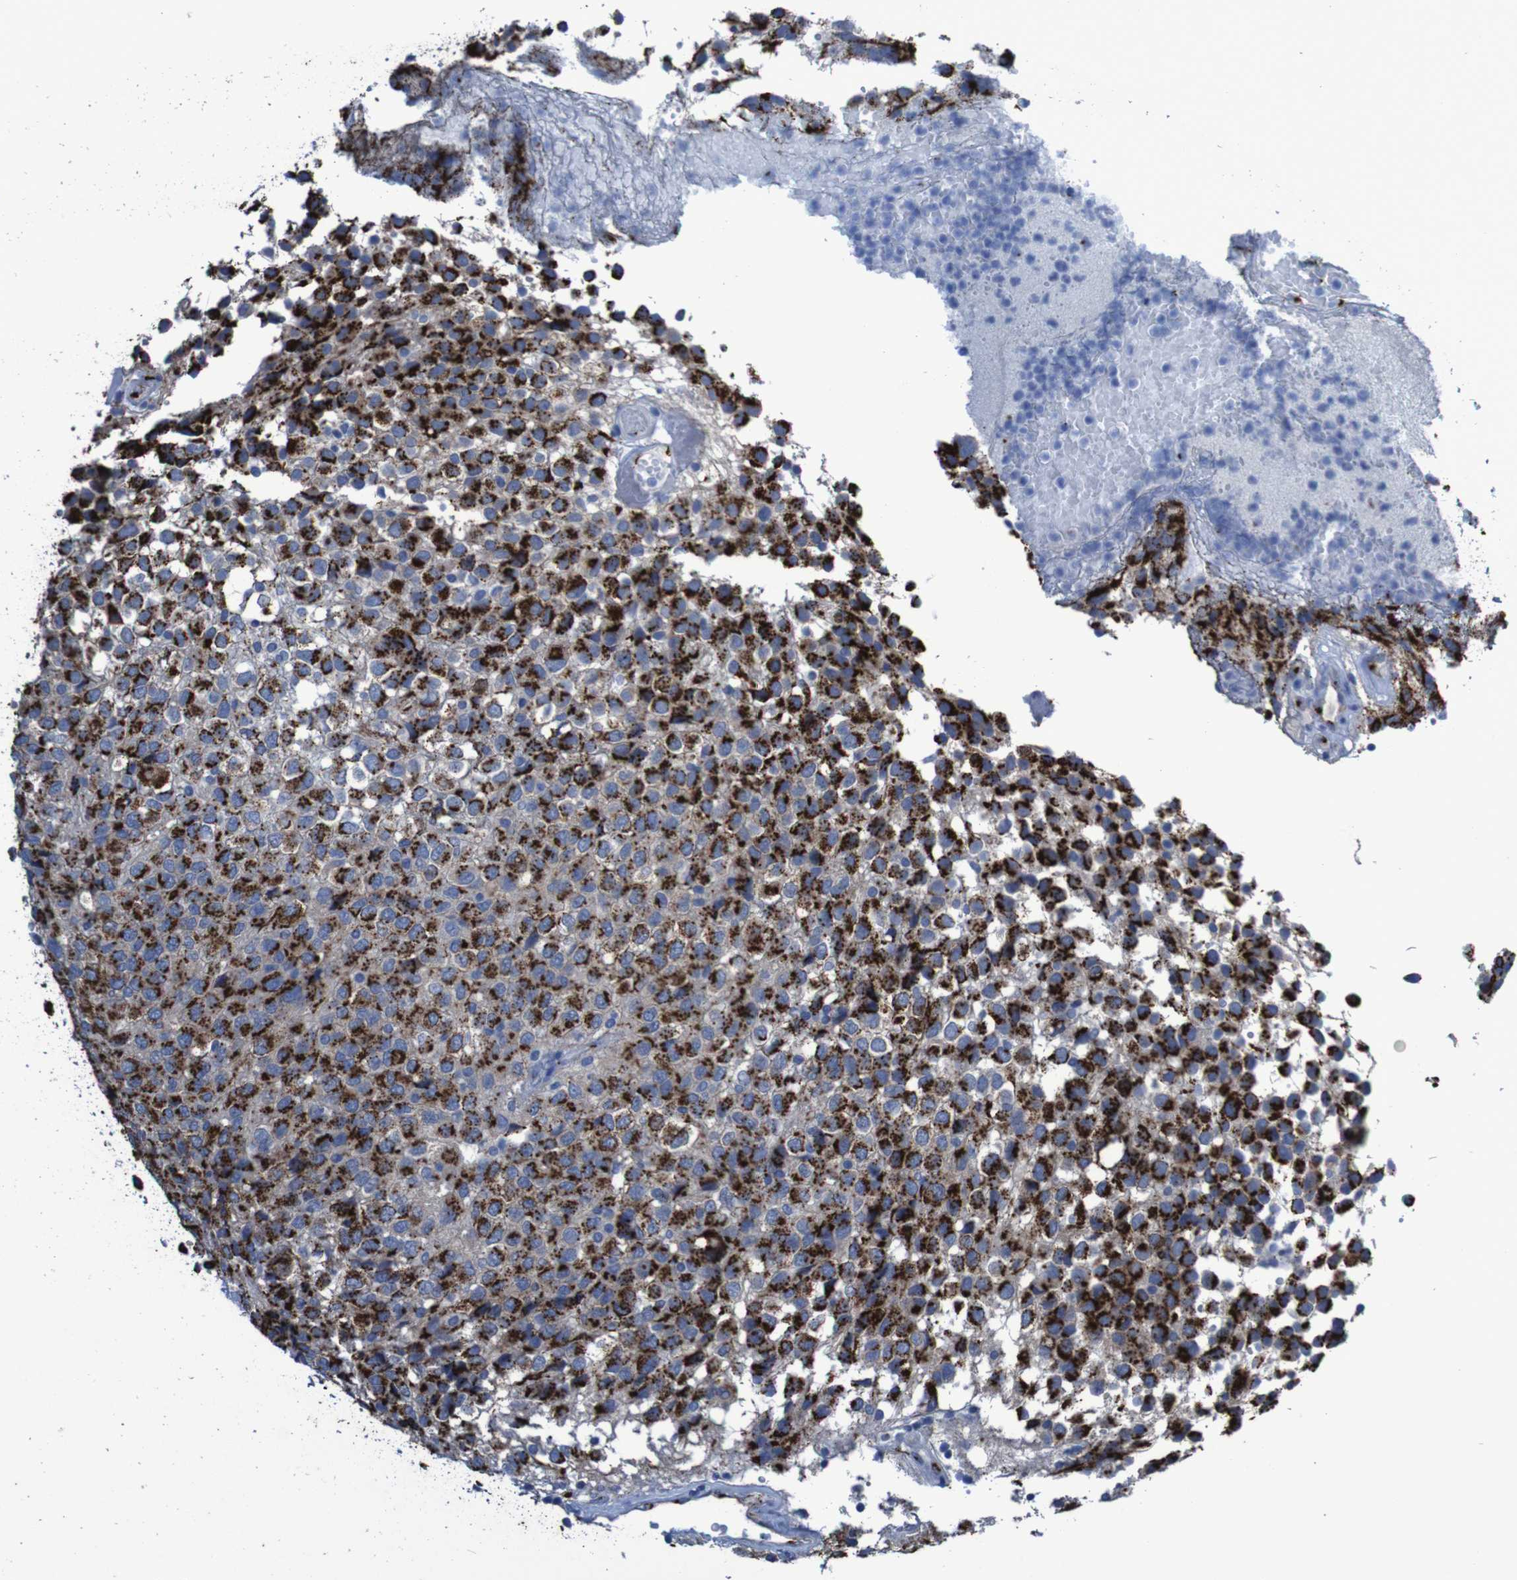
{"staining": {"intensity": "strong", "quantity": ">75%", "location": "cytoplasmic/membranous"}, "tissue": "glioma", "cell_type": "Tumor cells", "image_type": "cancer", "snomed": [{"axis": "morphology", "description": "Glioma, malignant, High grade"}, {"axis": "topography", "description": "Brain"}], "caption": "High-power microscopy captured an IHC image of high-grade glioma (malignant), revealing strong cytoplasmic/membranous expression in about >75% of tumor cells.", "gene": "GOLM1", "patient": {"sex": "male", "age": 32}}